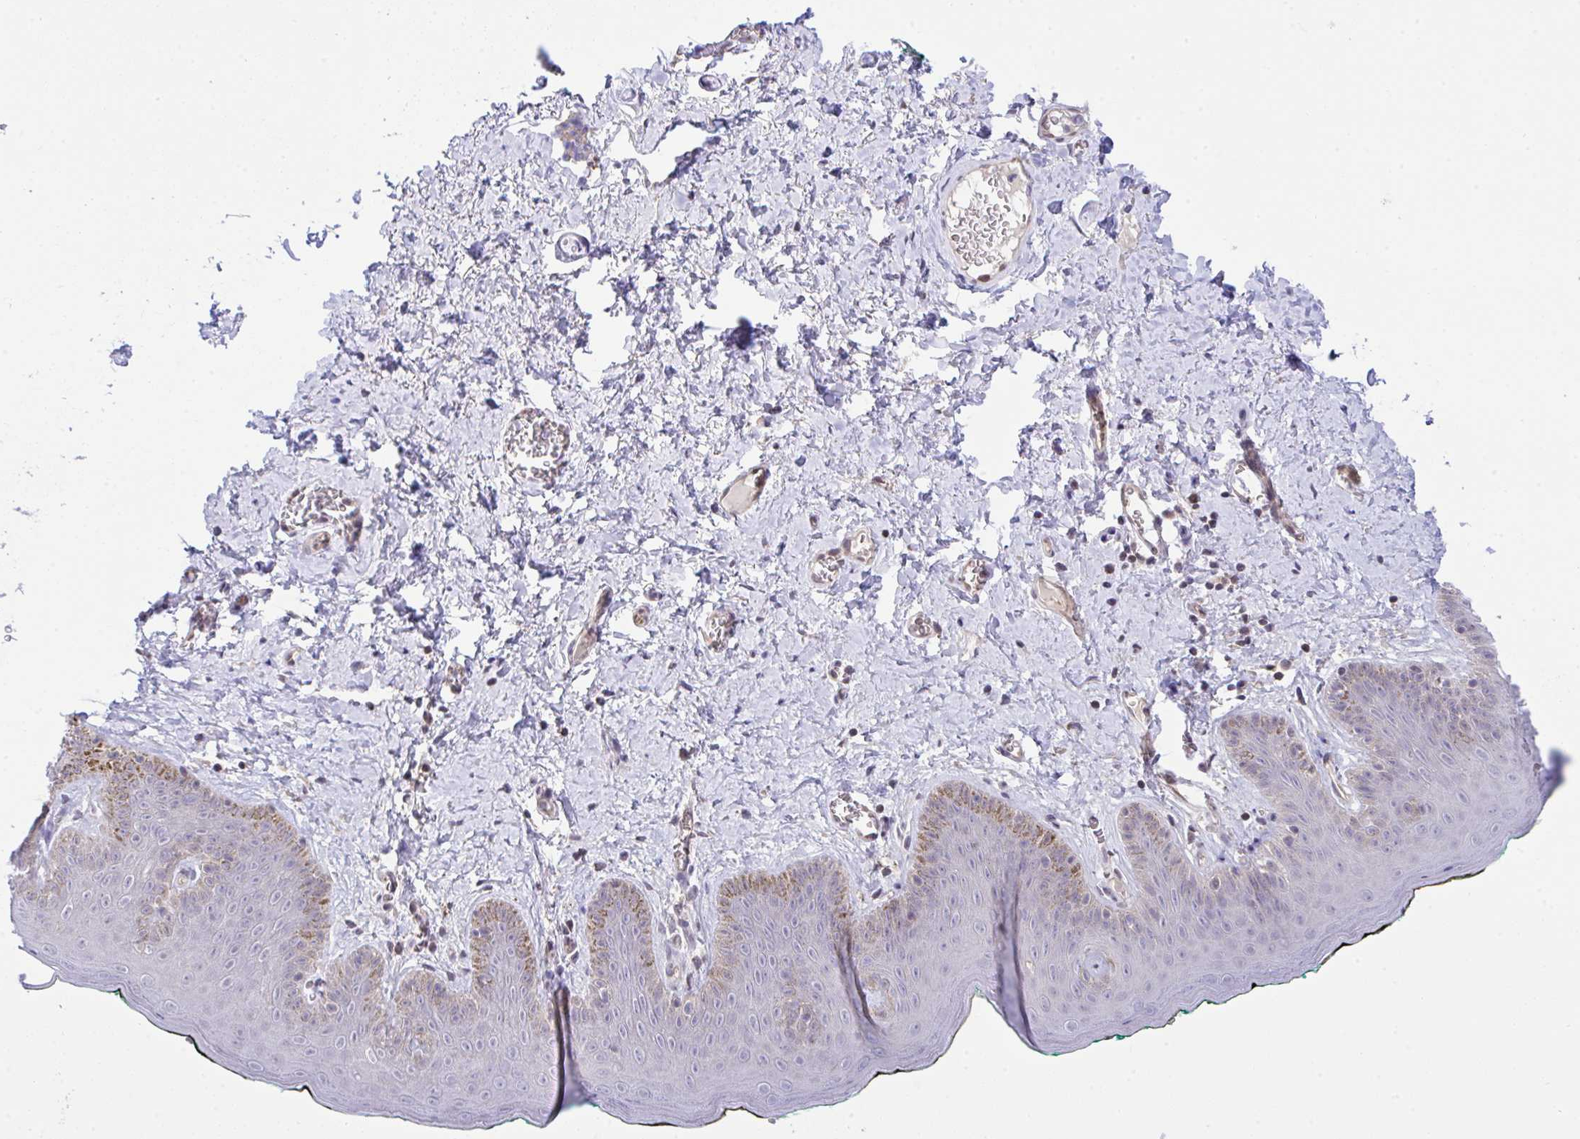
{"staining": {"intensity": "moderate", "quantity": "<25%", "location": "cytoplasmic/membranous"}, "tissue": "skin", "cell_type": "Epidermal cells", "image_type": "normal", "snomed": [{"axis": "morphology", "description": "Normal tissue, NOS"}, {"axis": "topography", "description": "Vulva"}, {"axis": "topography", "description": "Peripheral nerve tissue"}], "caption": "About <25% of epidermal cells in unremarkable skin reveal moderate cytoplasmic/membranous protein positivity as visualized by brown immunohistochemical staining.", "gene": "C9orf64", "patient": {"sex": "female", "age": 66}}